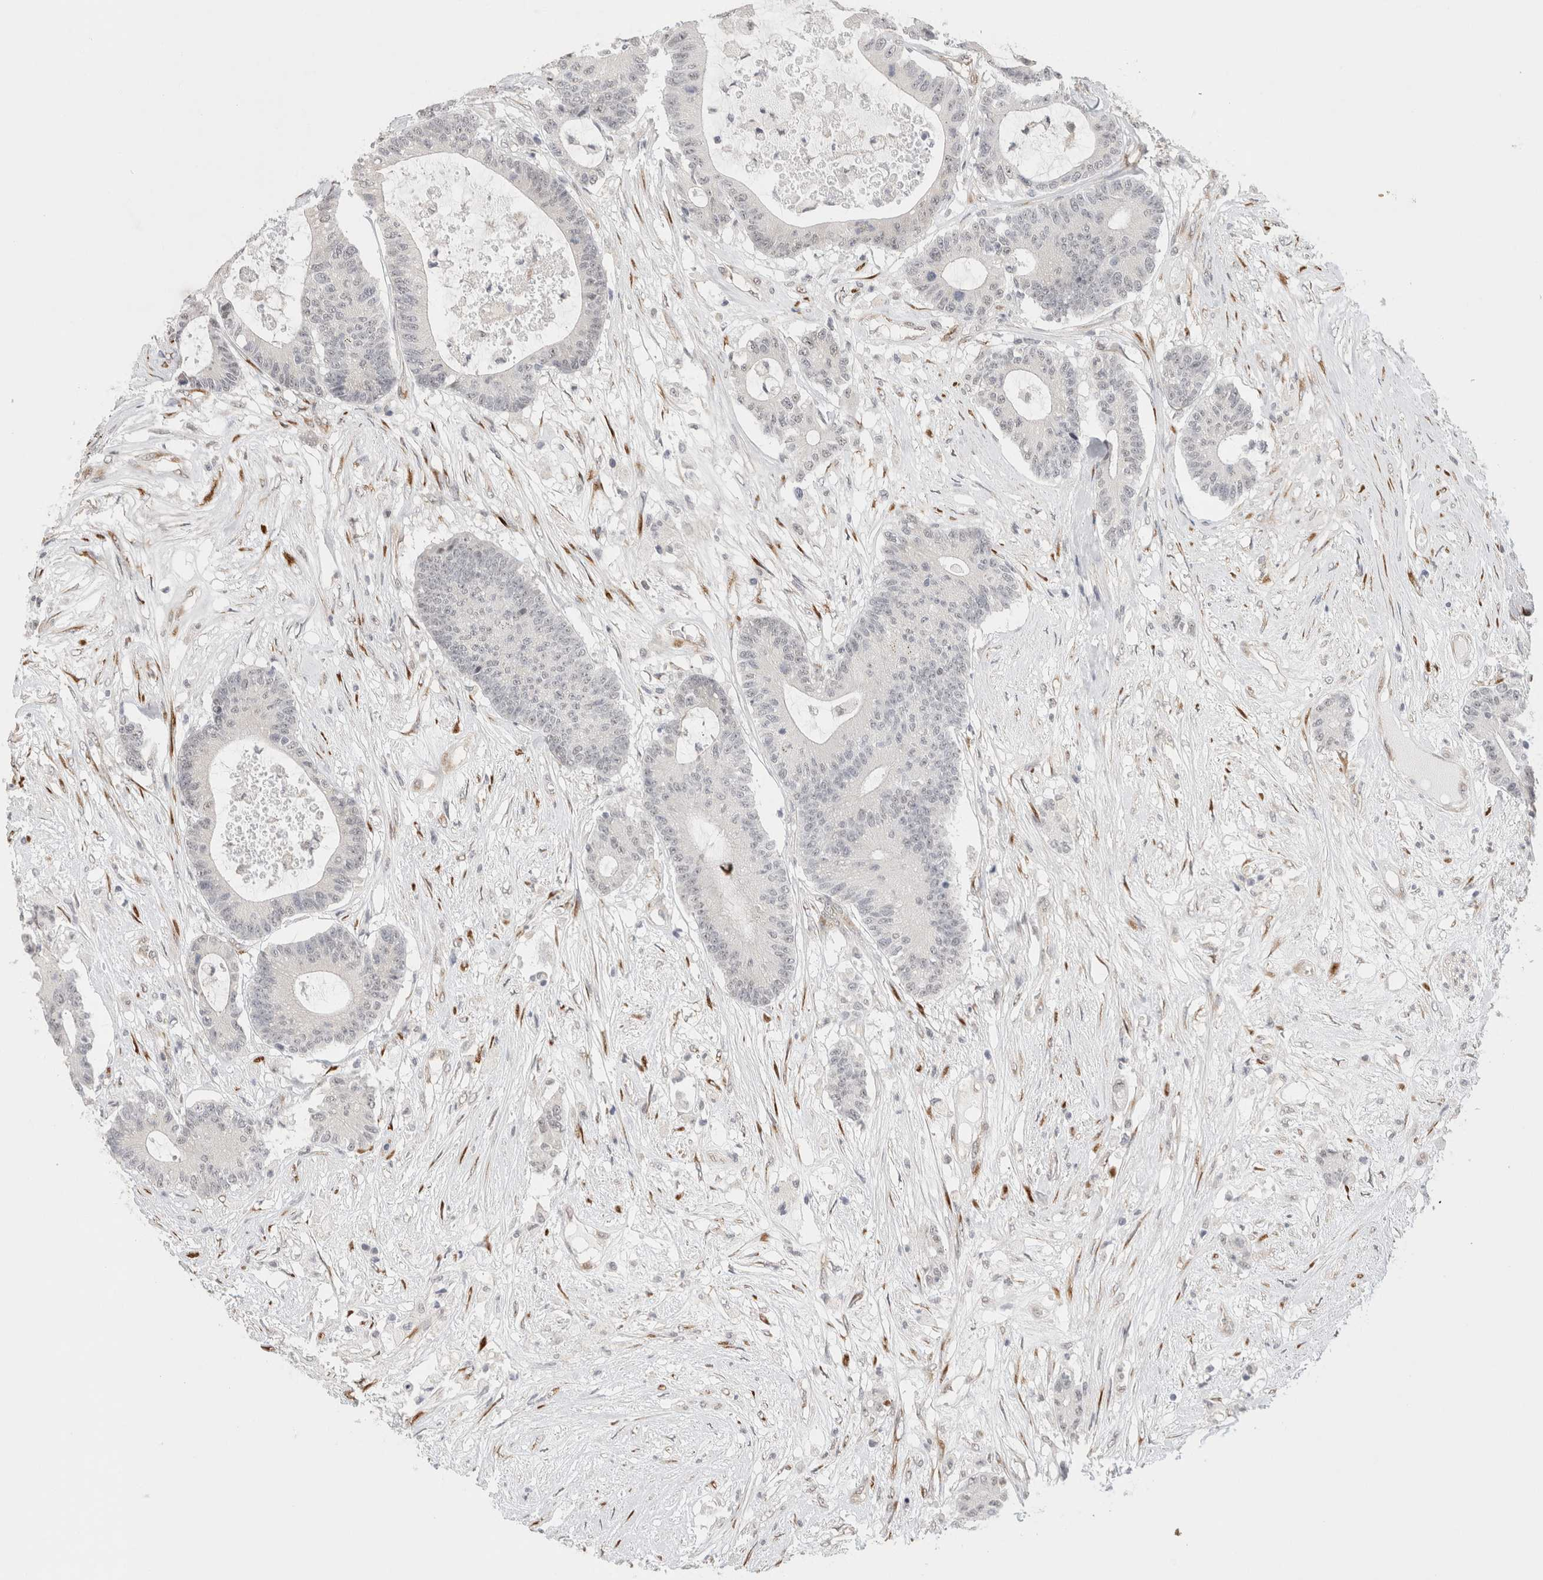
{"staining": {"intensity": "negative", "quantity": "none", "location": "none"}, "tissue": "colorectal cancer", "cell_type": "Tumor cells", "image_type": "cancer", "snomed": [{"axis": "morphology", "description": "Adenocarcinoma, NOS"}, {"axis": "topography", "description": "Colon"}], "caption": "High magnification brightfield microscopy of adenocarcinoma (colorectal) stained with DAB (3,3'-diaminobenzidine) (brown) and counterstained with hematoxylin (blue): tumor cells show no significant staining.", "gene": "HDLBP", "patient": {"sex": "female", "age": 84}}